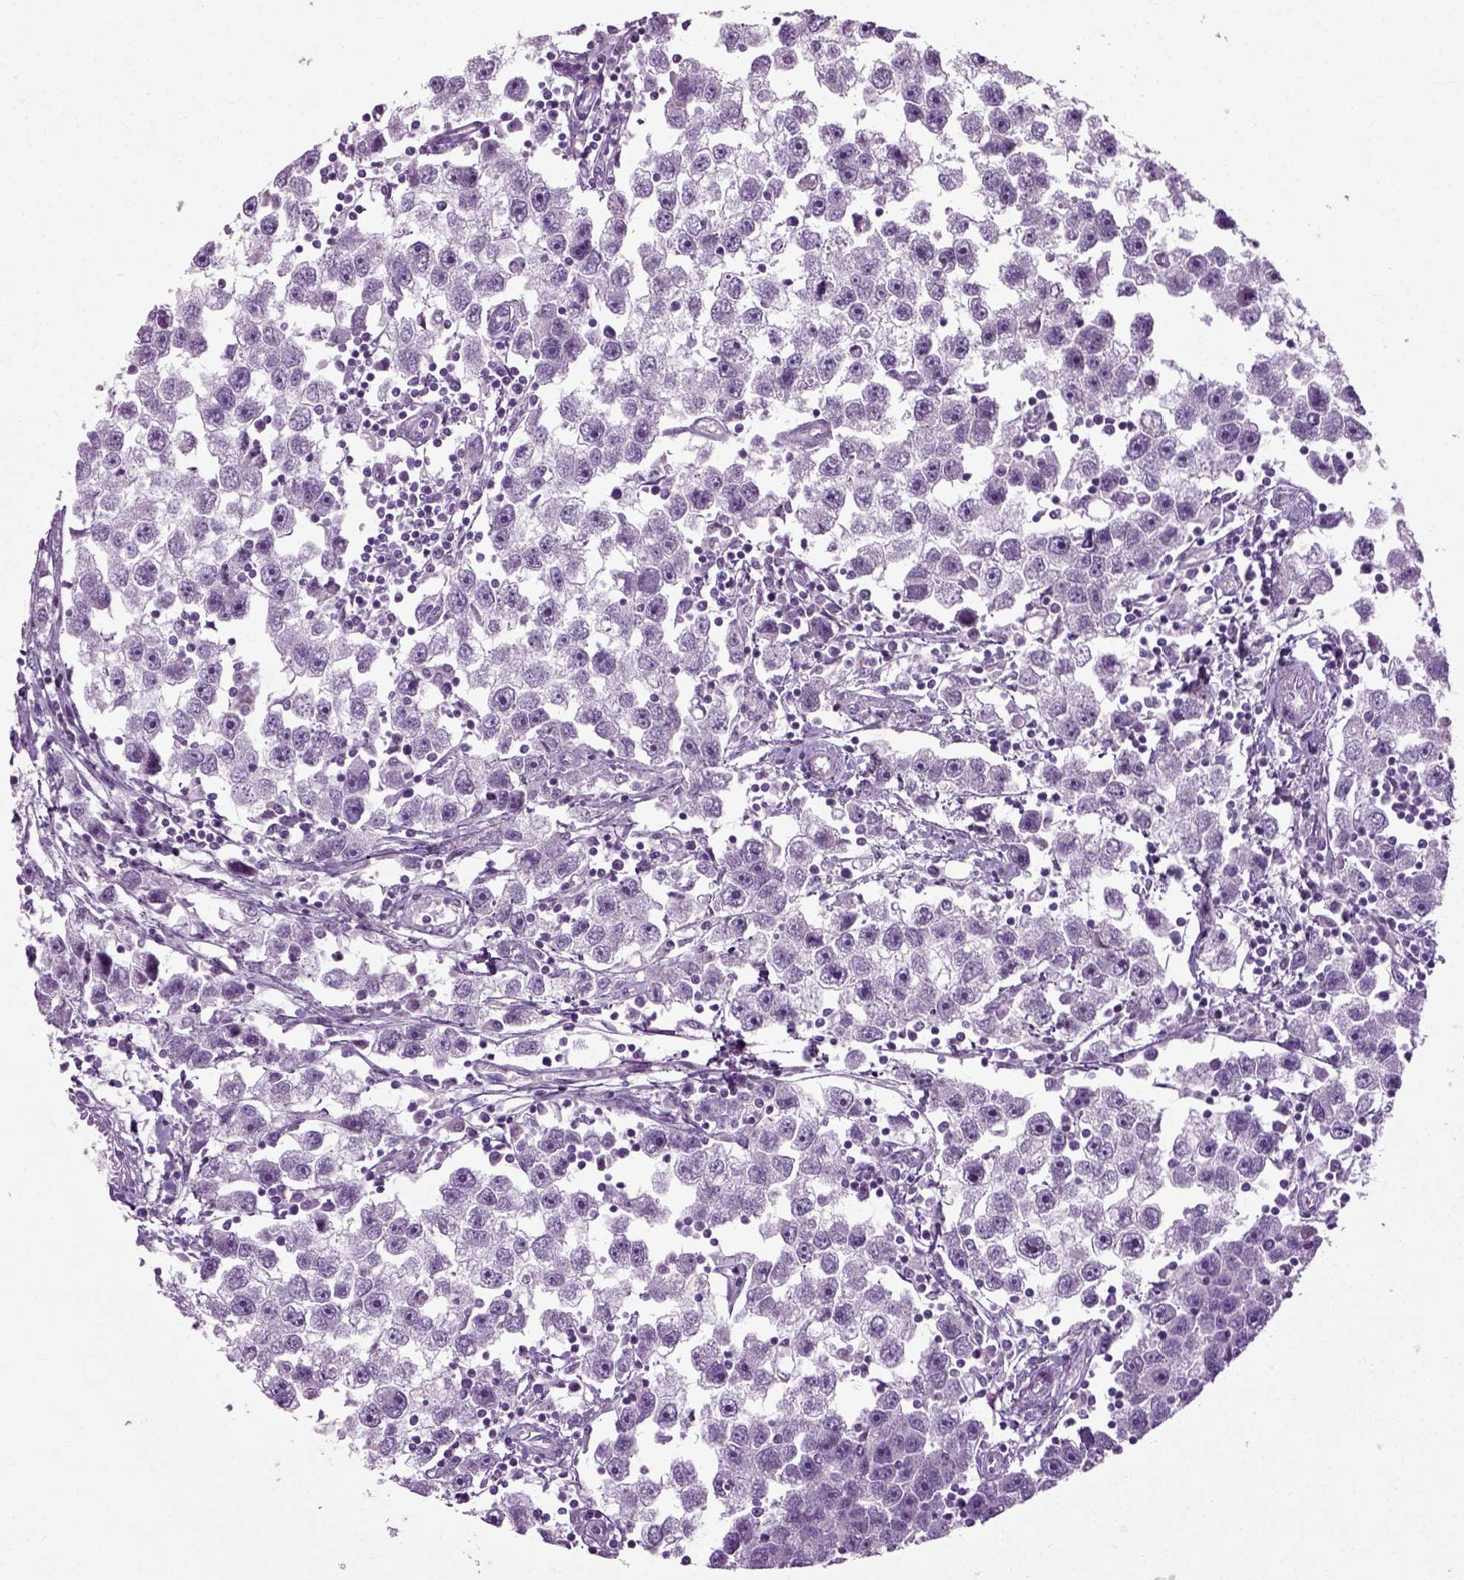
{"staining": {"intensity": "negative", "quantity": "none", "location": "none"}, "tissue": "testis cancer", "cell_type": "Tumor cells", "image_type": "cancer", "snomed": [{"axis": "morphology", "description": "Seminoma, NOS"}, {"axis": "topography", "description": "Testis"}], "caption": "High power microscopy photomicrograph of an immunohistochemistry micrograph of seminoma (testis), revealing no significant expression in tumor cells.", "gene": "SCG5", "patient": {"sex": "male", "age": 30}}